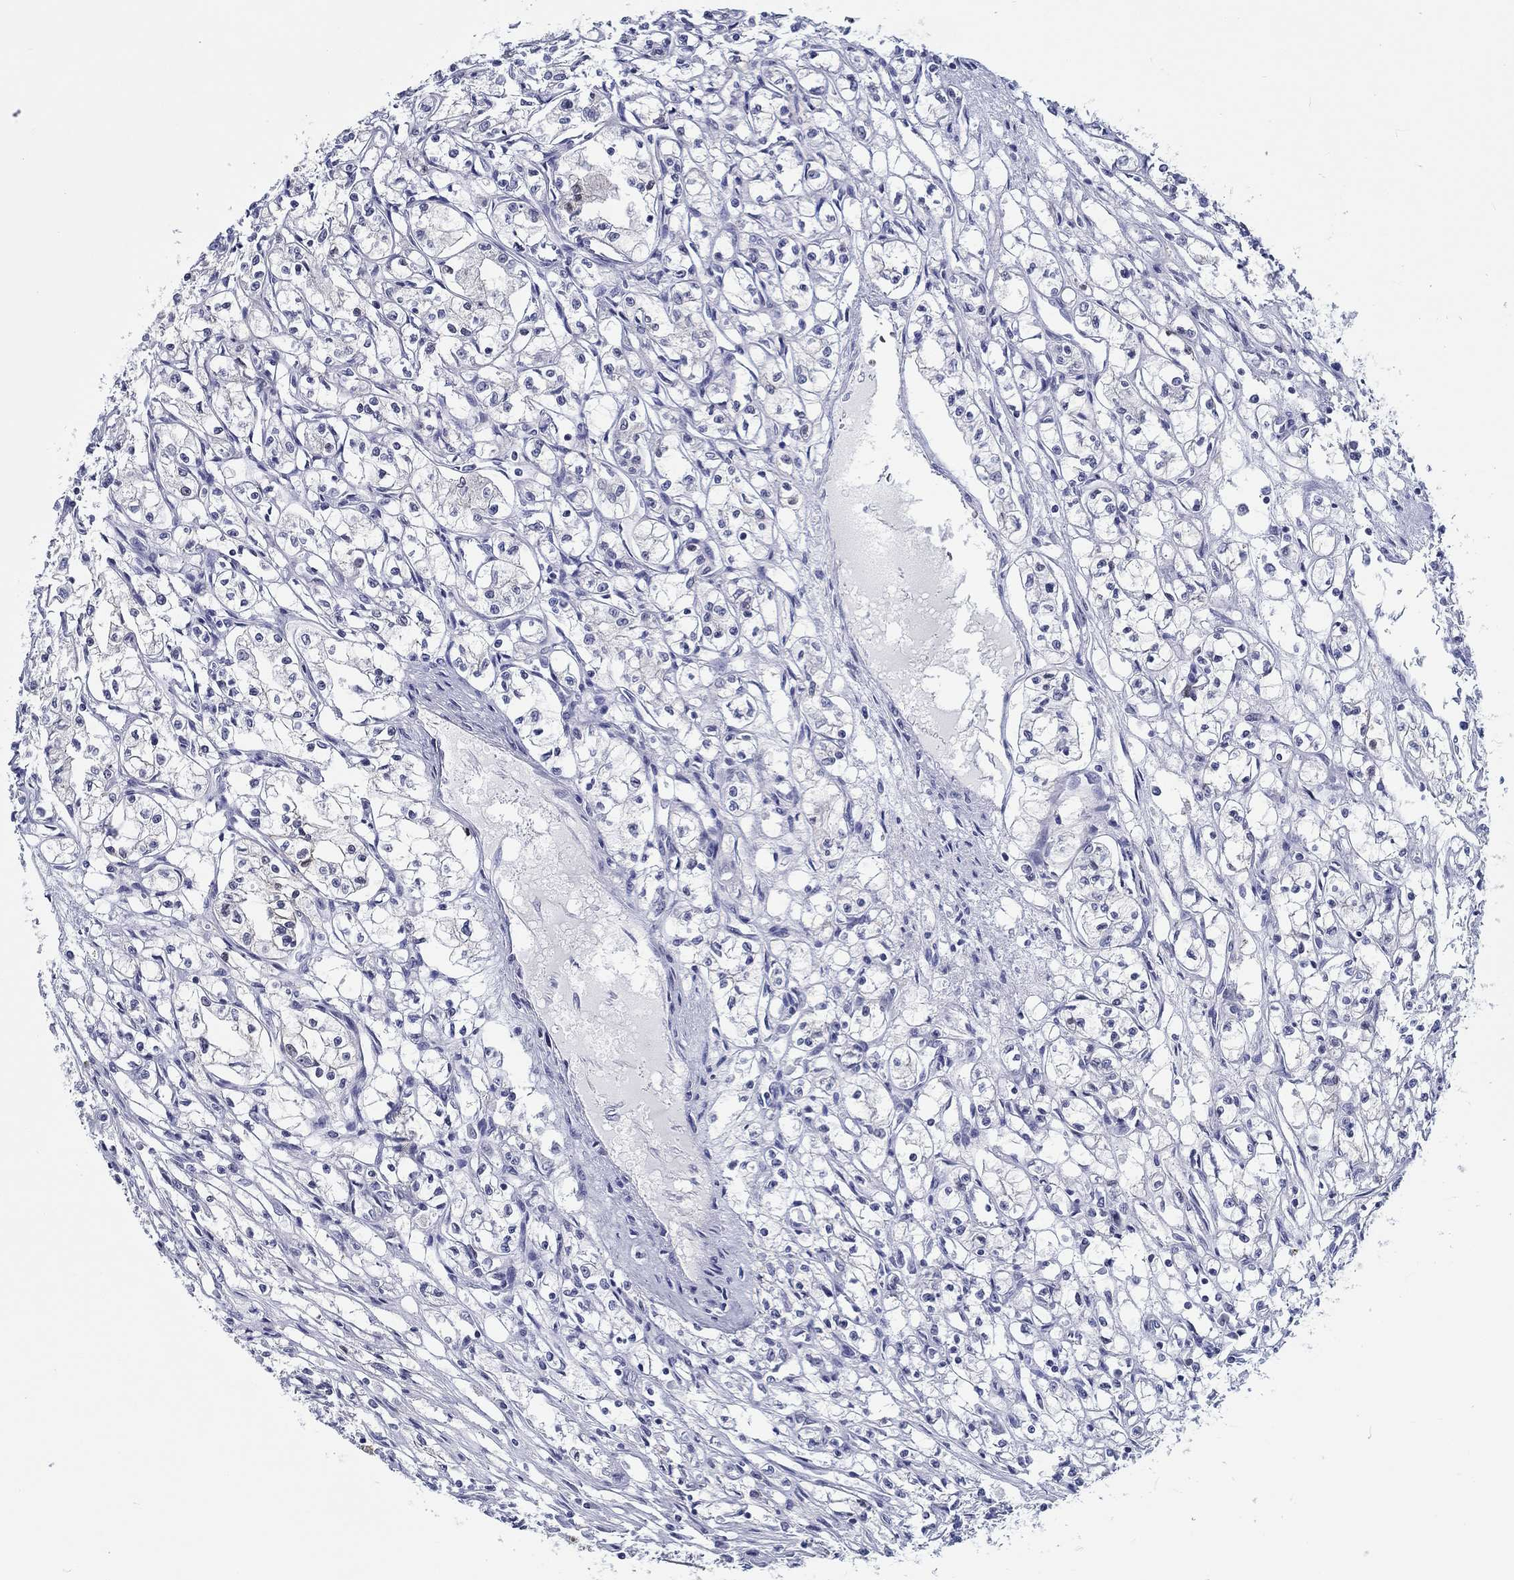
{"staining": {"intensity": "negative", "quantity": "none", "location": "none"}, "tissue": "renal cancer", "cell_type": "Tumor cells", "image_type": "cancer", "snomed": [{"axis": "morphology", "description": "Adenocarcinoma, NOS"}, {"axis": "topography", "description": "Kidney"}], "caption": "Immunohistochemistry image of neoplastic tissue: human renal adenocarcinoma stained with DAB displays no significant protein positivity in tumor cells. (Immunohistochemistry (ihc), brightfield microscopy, high magnification).", "gene": "H1-1", "patient": {"sex": "male", "age": 56}}